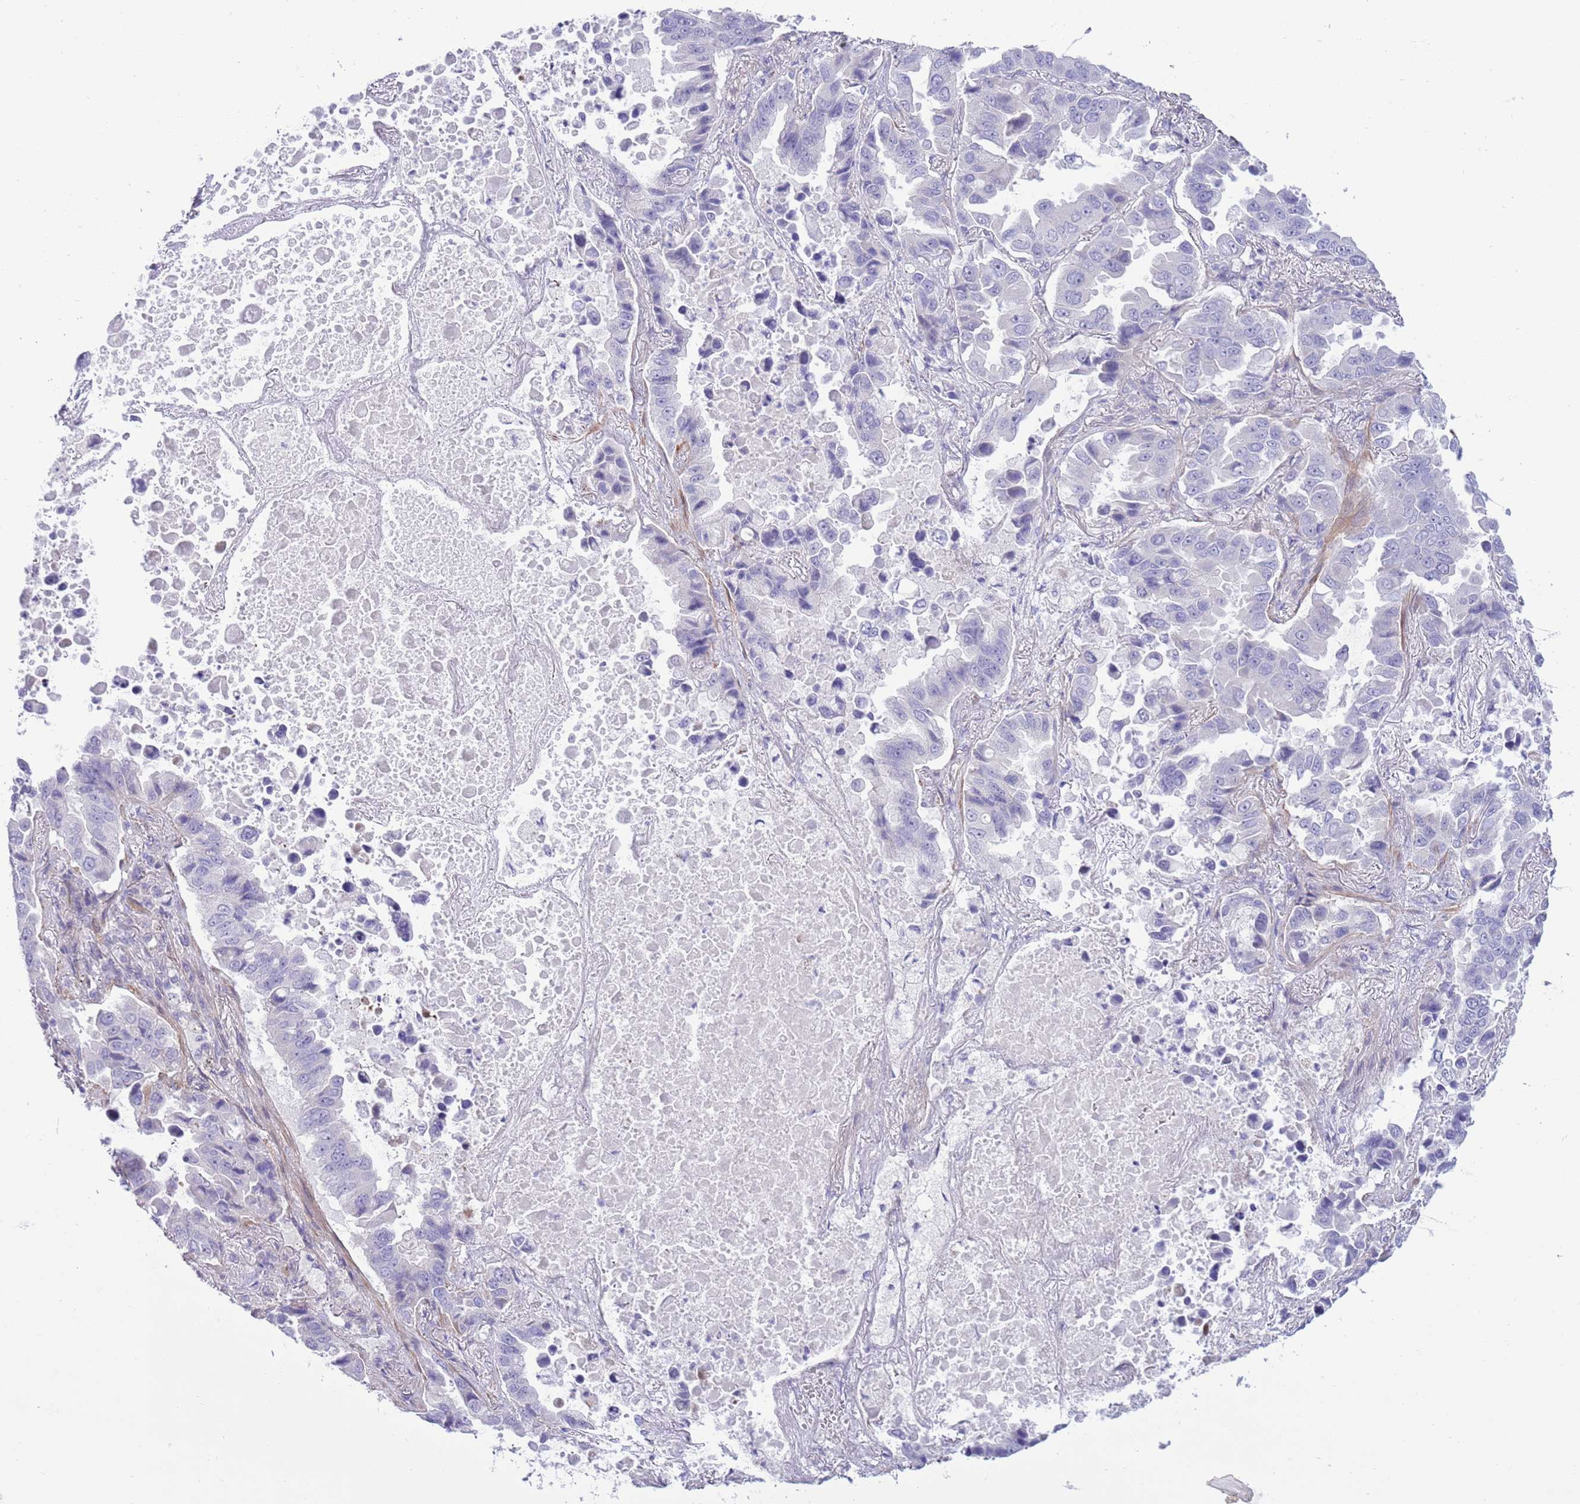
{"staining": {"intensity": "negative", "quantity": "none", "location": "none"}, "tissue": "lung cancer", "cell_type": "Tumor cells", "image_type": "cancer", "snomed": [{"axis": "morphology", "description": "Adenocarcinoma, NOS"}, {"axis": "topography", "description": "Lung"}], "caption": "Immunohistochemical staining of lung adenocarcinoma reveals no significant staining in tumor cells.", "gene": "ZC4H2", "patient": {"sex": "male", "age": 64}}